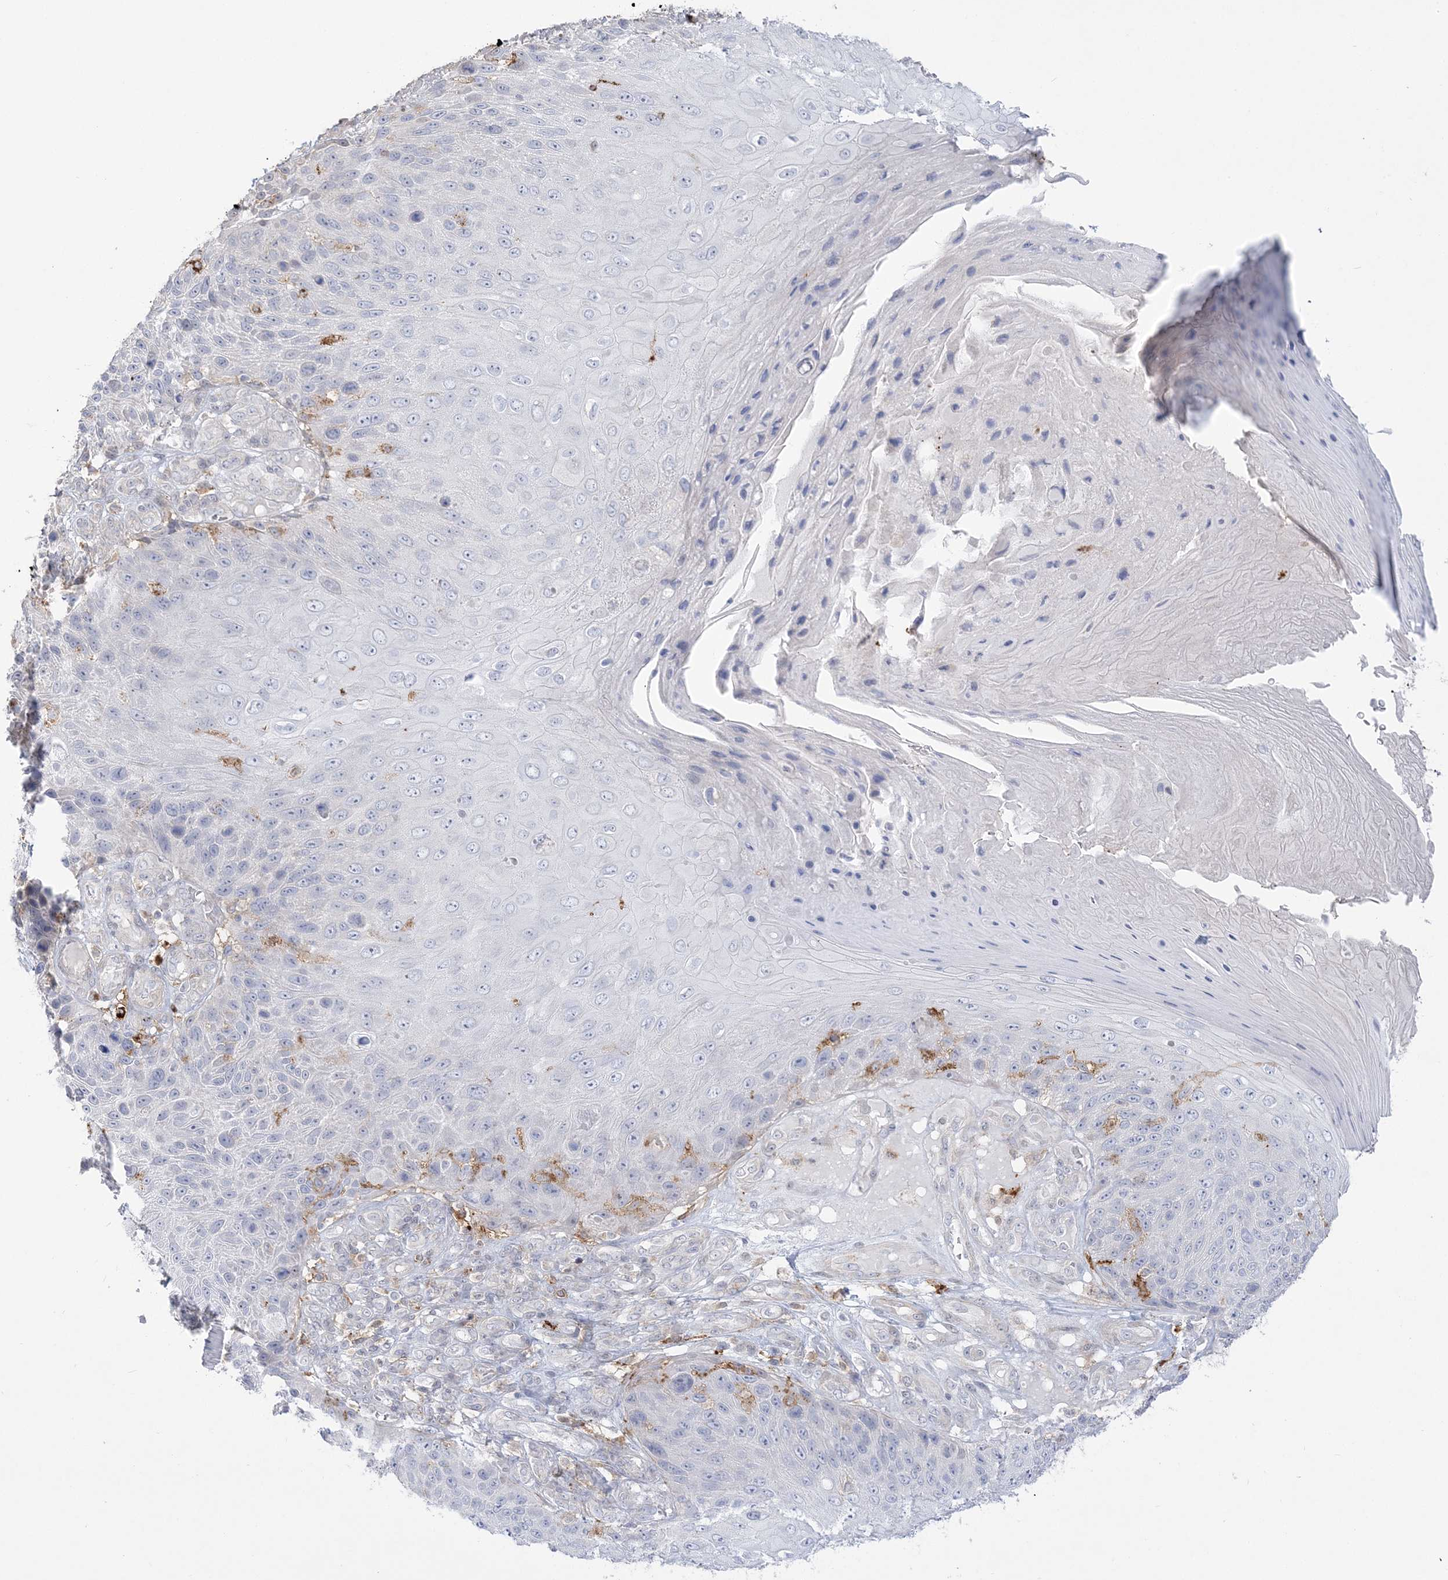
{"staining": {"intensity": "negative", "quantity": "none", "location": "none"}, "tissue": "skin cancer", "cell_type": "Tumor cells", "image_type": "cancer", "snomed": [{"axis": "morphology", "description": "Squamous cell carcinoma, NOS"}, {"axis": "topography", "description": "Skin"}], "caption": "Tumor cells are negative for brown protein staining in skin cancer.", "gene": "HAAO", "patient": {"sex": "female", "age": 88}}